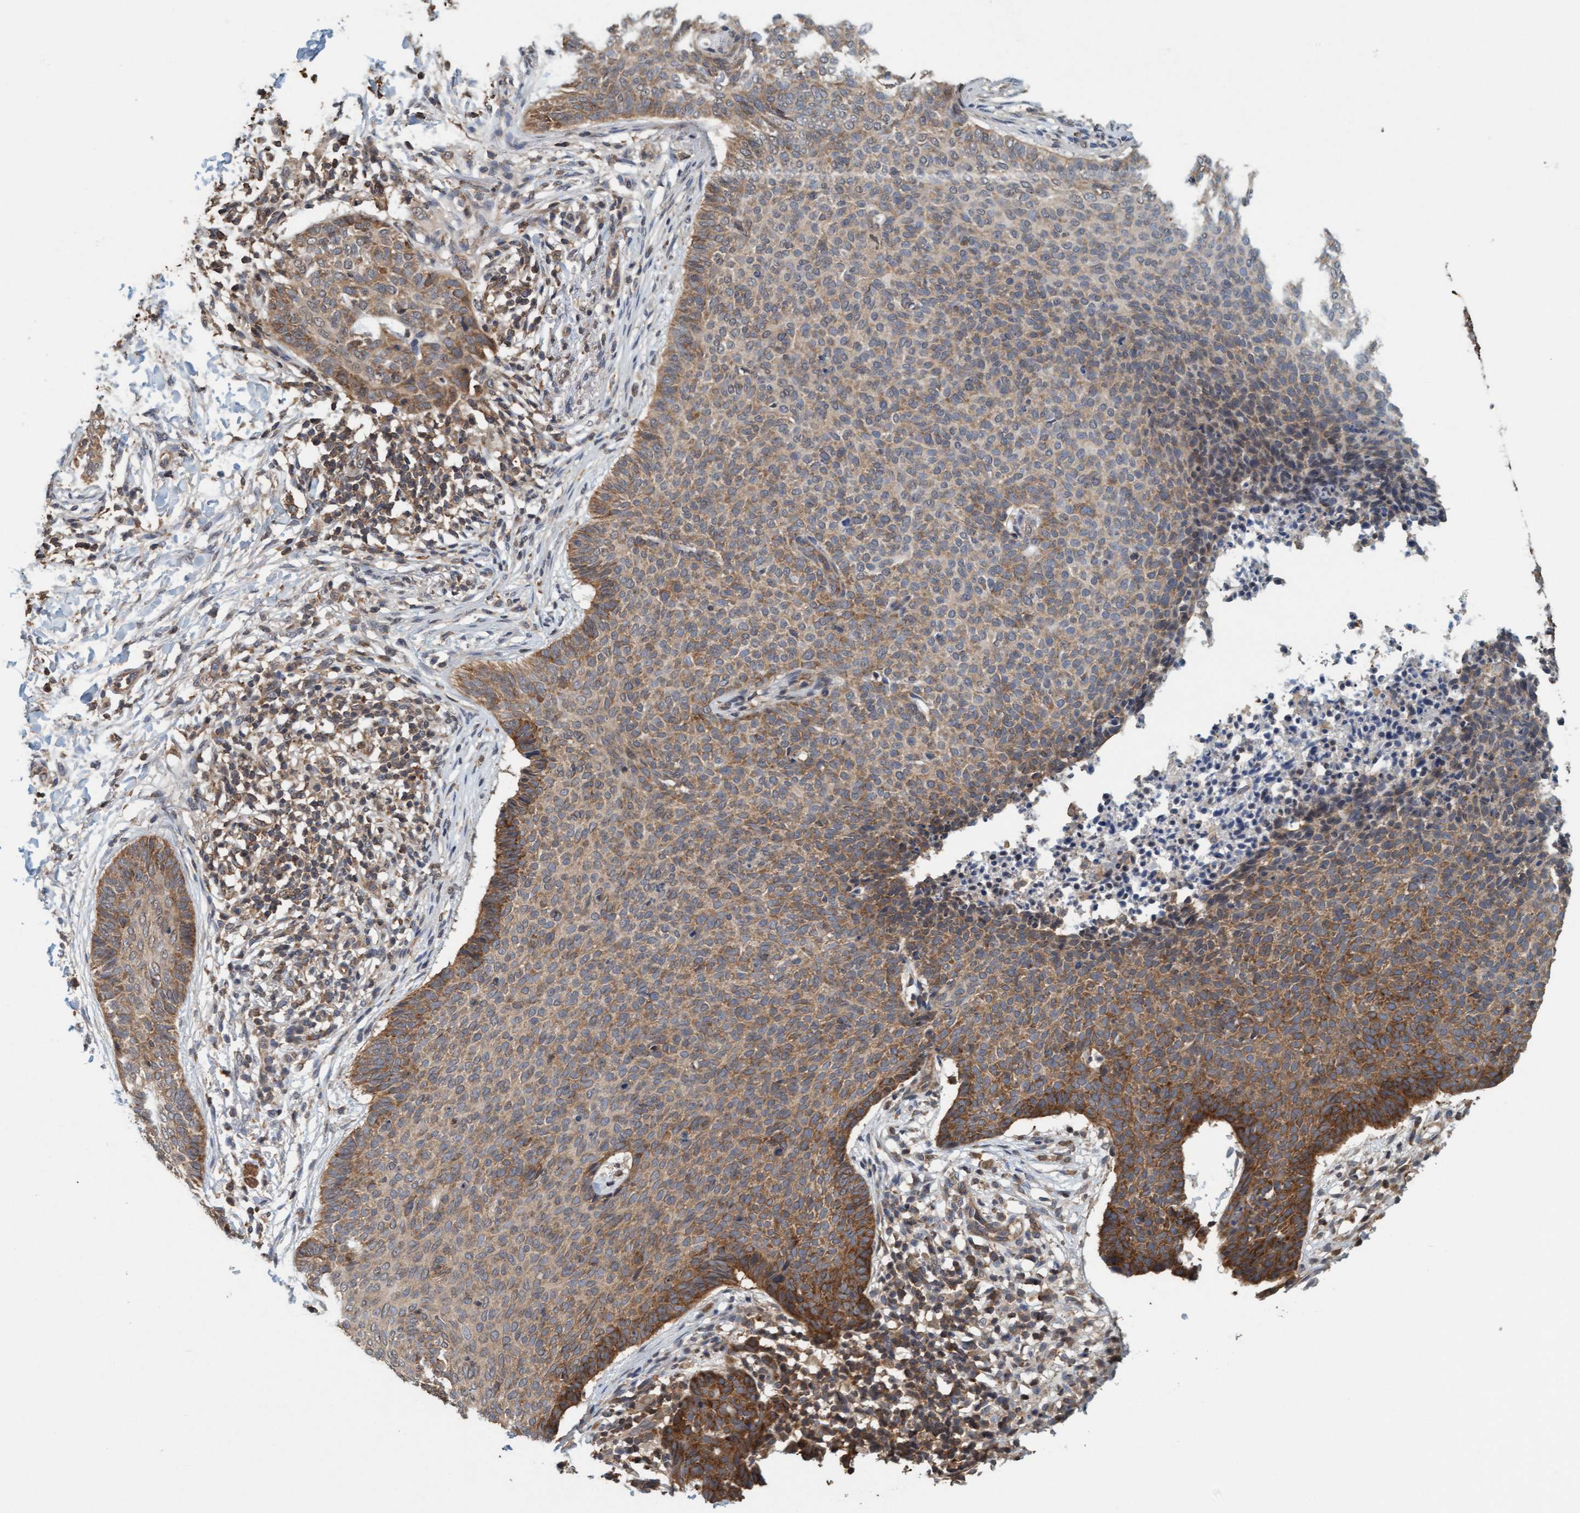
{"staining": {"intensity": "moderate", "quantity": ">75%", "location": "cytoplasmic/membranous"}, "tissue": "skin cancer", "cell_type": "Tumor cells", "image_type": "cancer", "snomed": [{"axis": "morphology", "description": "Normal tissue, NOS"}, {"axis": "morphology", "description": "Basal cell carcinoma"}, {"axis": "topography", "description": "Skin"}], "caption": "DAB (3,3'-diaminobenzidine) immunohistochemical staining of human skin basal cell carcinoma displays moderate cytoplasmic/membranous protein positivity in about >75% of tumor cells. The staining is performed using DAB (3,3'-diaminobenzidine) brown chromogen to label protein expression. The nuclei are counter-stained blue using hematoxylin.", "gene": "FXR2", "patient": {"sex": "male", "age": 50}}